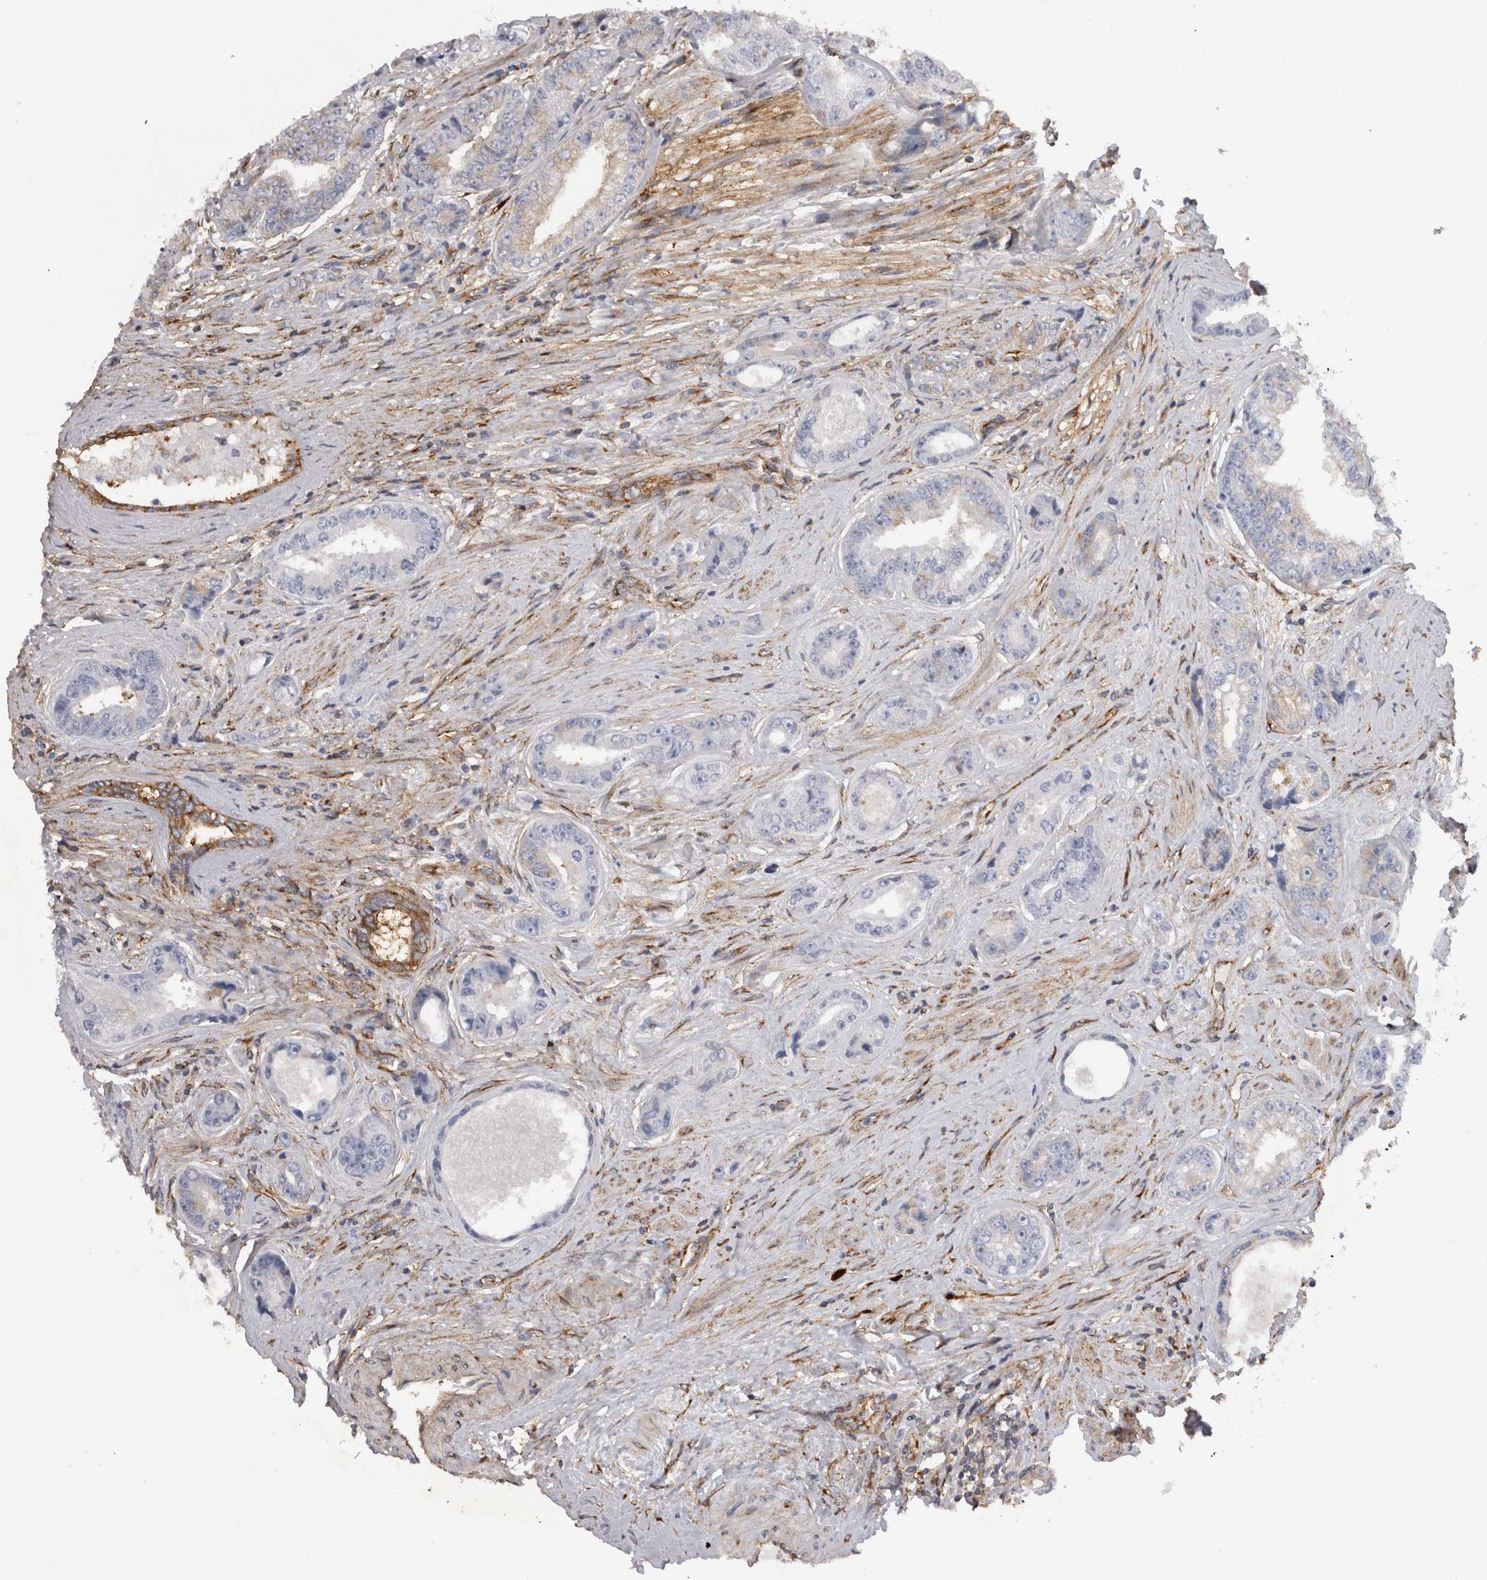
{"staining": {"intensity": "weak", "quantity": "25%-75%", "location": "cytoplasmic/membranous"}, "tissue": "prostate cancer", "cell_type": "Tumor cells", "image_type": "cancer", "snomed": [{"axis": "morphology", "description": "Adenocarcinoma, High grade"}, {"axis": "topography", "description": "Prostate"}], "caption": "An immunohistochemistry image of neoplastic tissue is shown. Protein staining in brown highlights weak cytoplasmic/membranous positivity in prostate cancer (high-grade adenocarcinoma) within tumor cells.", "gene": "ATXN3", "patient": {"sex": "male", "age": 61}}